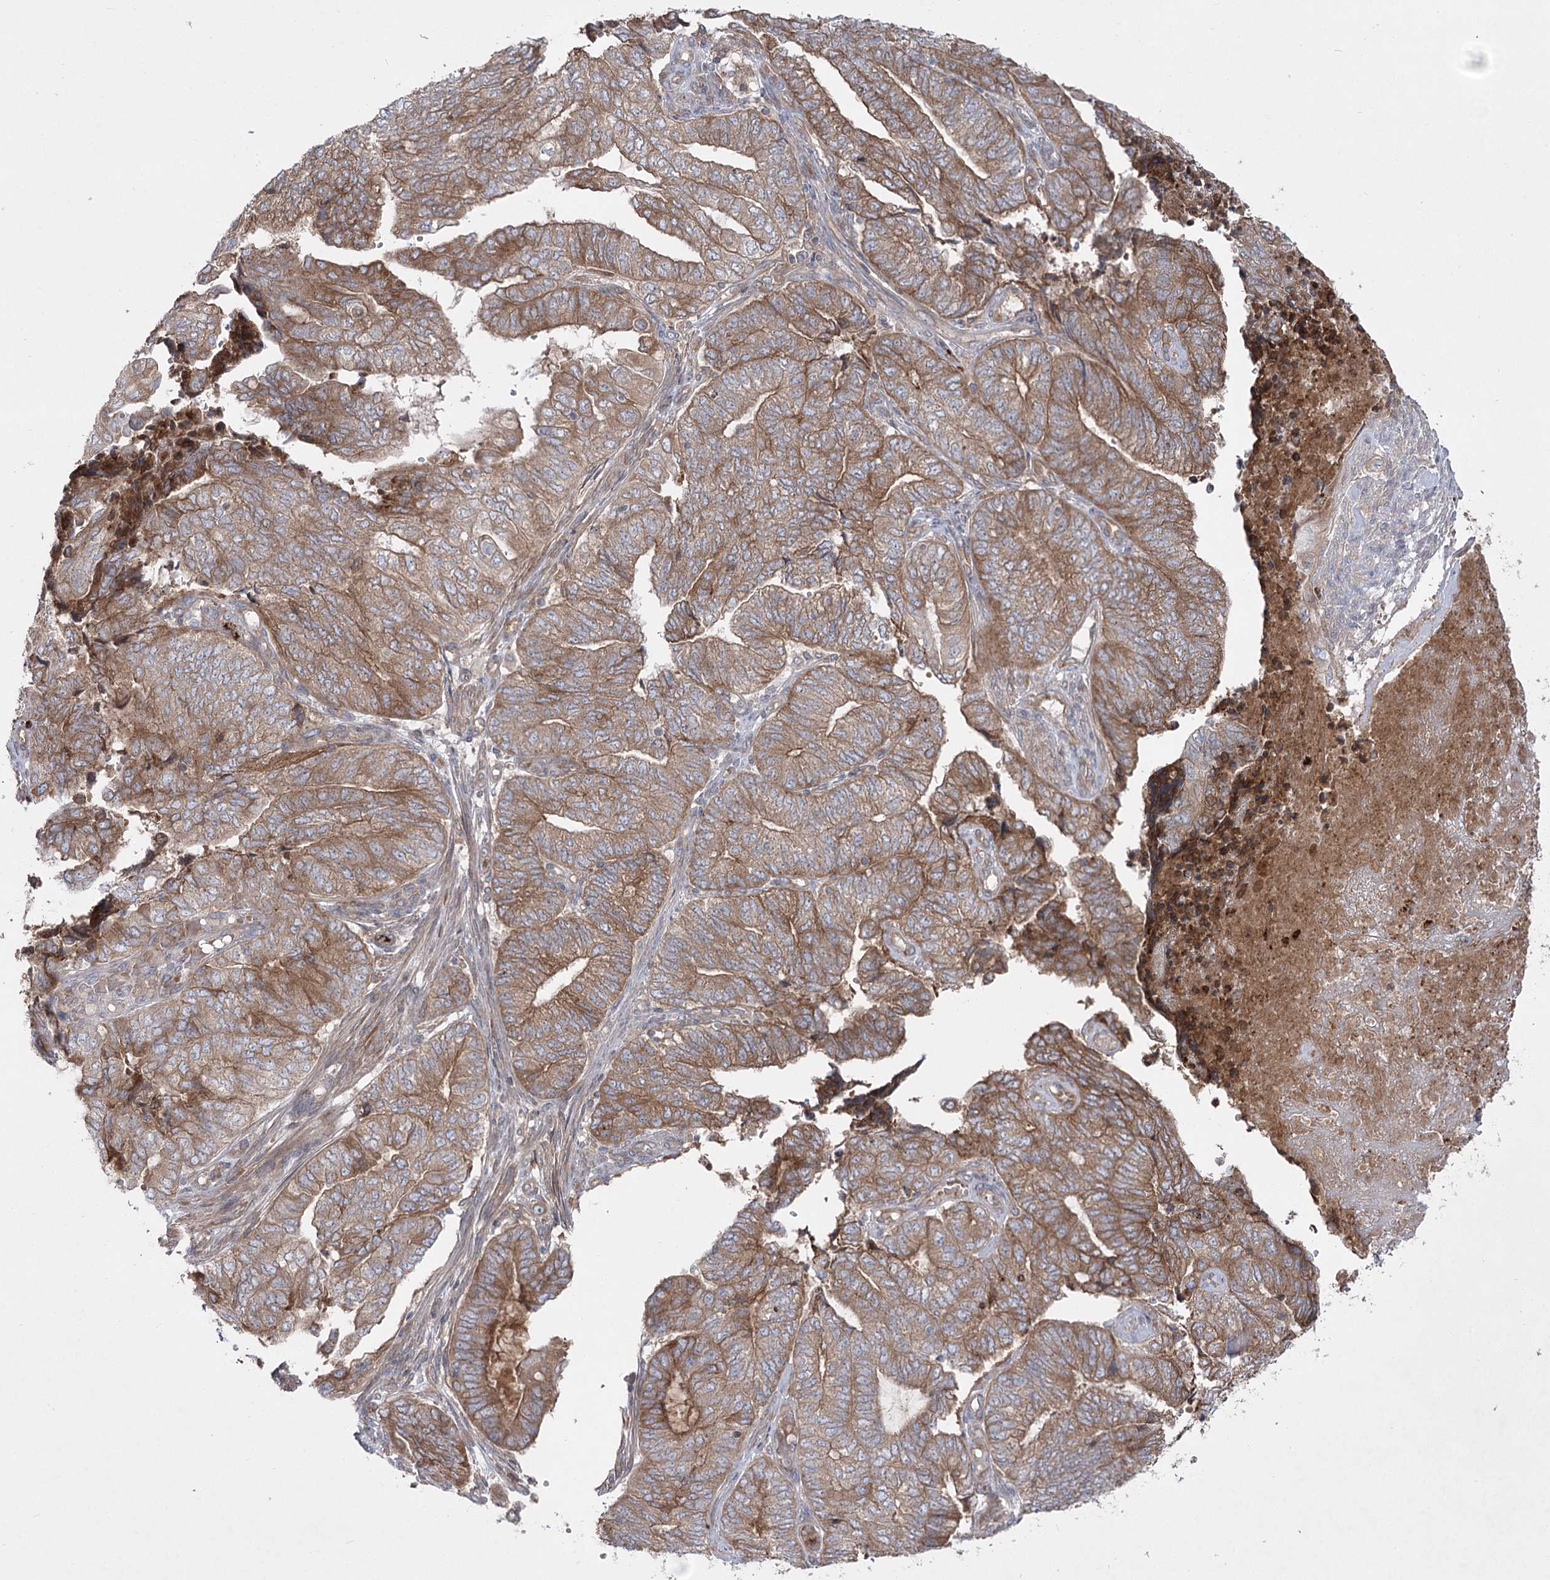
{"staining": {"intensity": "moderate", "quantity": ">75%", "location": "cytoplasmic/membranous"}, "tissue": "endometrial cancer", "cell_type": "Tumor cells", "image_type": "cancer", "snomed": [{"axis": "morphology", "description": "Adenocarcinoma, NOS"}, {"axis": "topography", "description": "Uterus"}, {"axis": "topography", "description": "Endometrium"}], "caption": "High-power microscopy captured an immunohistochemistry (IHC) histopathology image of endometrial adenocarcinoma, revealing moderate cytoplasmic/membranous positivity in approximately >75% of tumor cells. (Brightfield microscopy of DAB IHC at high magnification).", "gene": "PLEKHA5", "patient": {"sex": "female", "age": 70}}